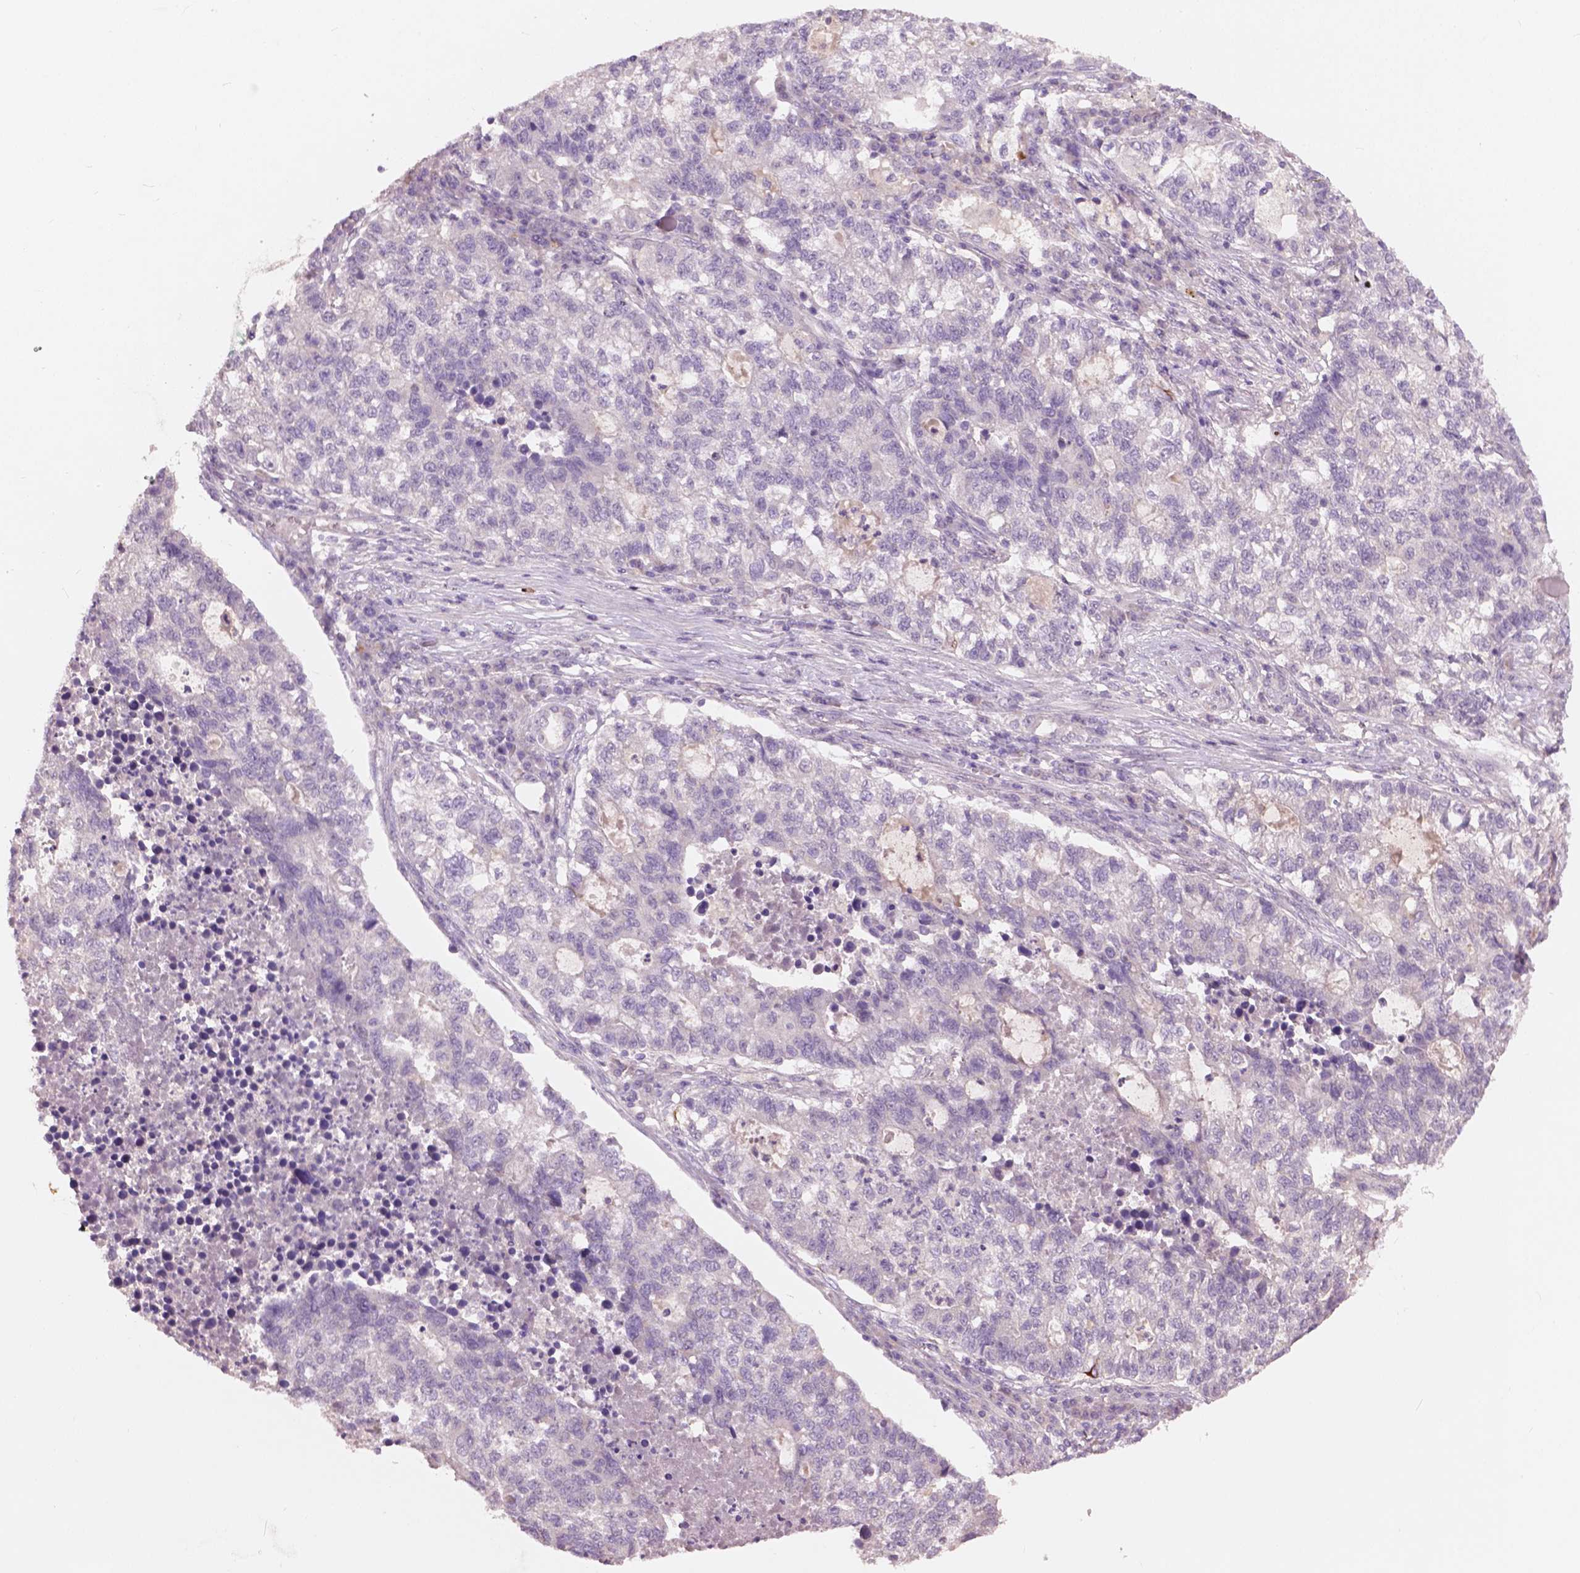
{"staining": {"intensity": "negative", "quantity": "none", "location": "none"}, "tissue": "lung cancer", "cell_type": "Tumor cells", "image_type": "cancer", "snomed": [{"axis": "morphology", "description": "Adenocarcinoma, NOS"}, {"axis": "topography", "description": "Lung"}], "caption": "Tumor cells are negative for protein expression in human lung cancer.", "gene": "KRT17", "patient": {"sex": "male", "age": 57}}